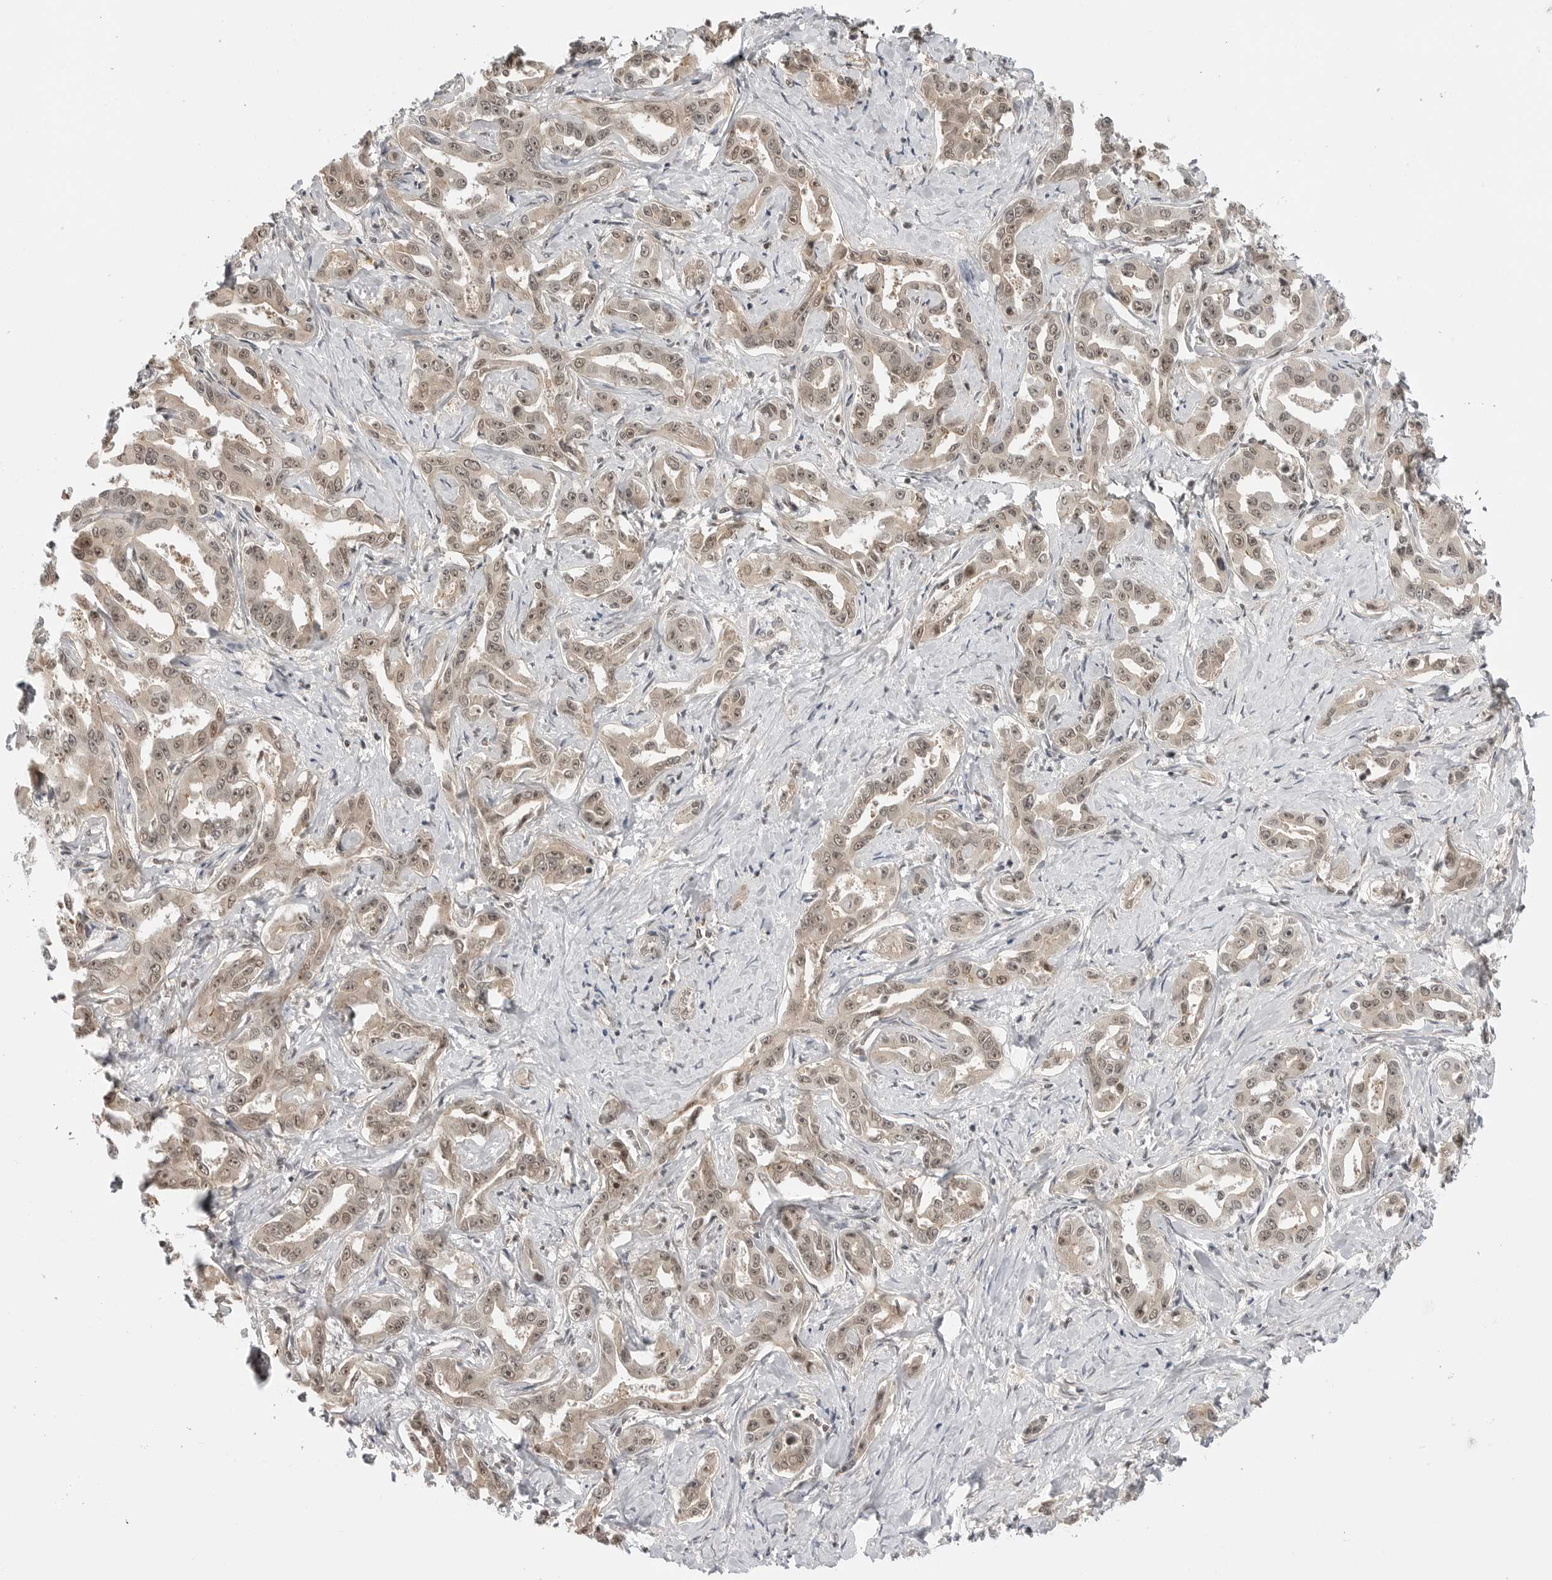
{"staining": {"intensity": "weak", "quantity": ">75%", "location": "cytoplasmic/membranous,nuclear"}, "tissue": "liver cancer", "cell_type": "Tumor cells", "image_type": "cancer", "snomed": [{"axis": "morphology", "description": "Cholangiocarcinoma"}, {"axis": "topography", "description": "Liver"}], "caption": "IHC image of neoplastic tissue: liver cancer stained using IHC demonstrates low levels of weak protein expression localized specifically in the cytoplasmic/membranous and nuclear of tumor cells, appearing as a cytoplasmic/membranous and nuclear brown color.", "gene": "C8orf33", "patient": {"sex": "male", "age": 59}}